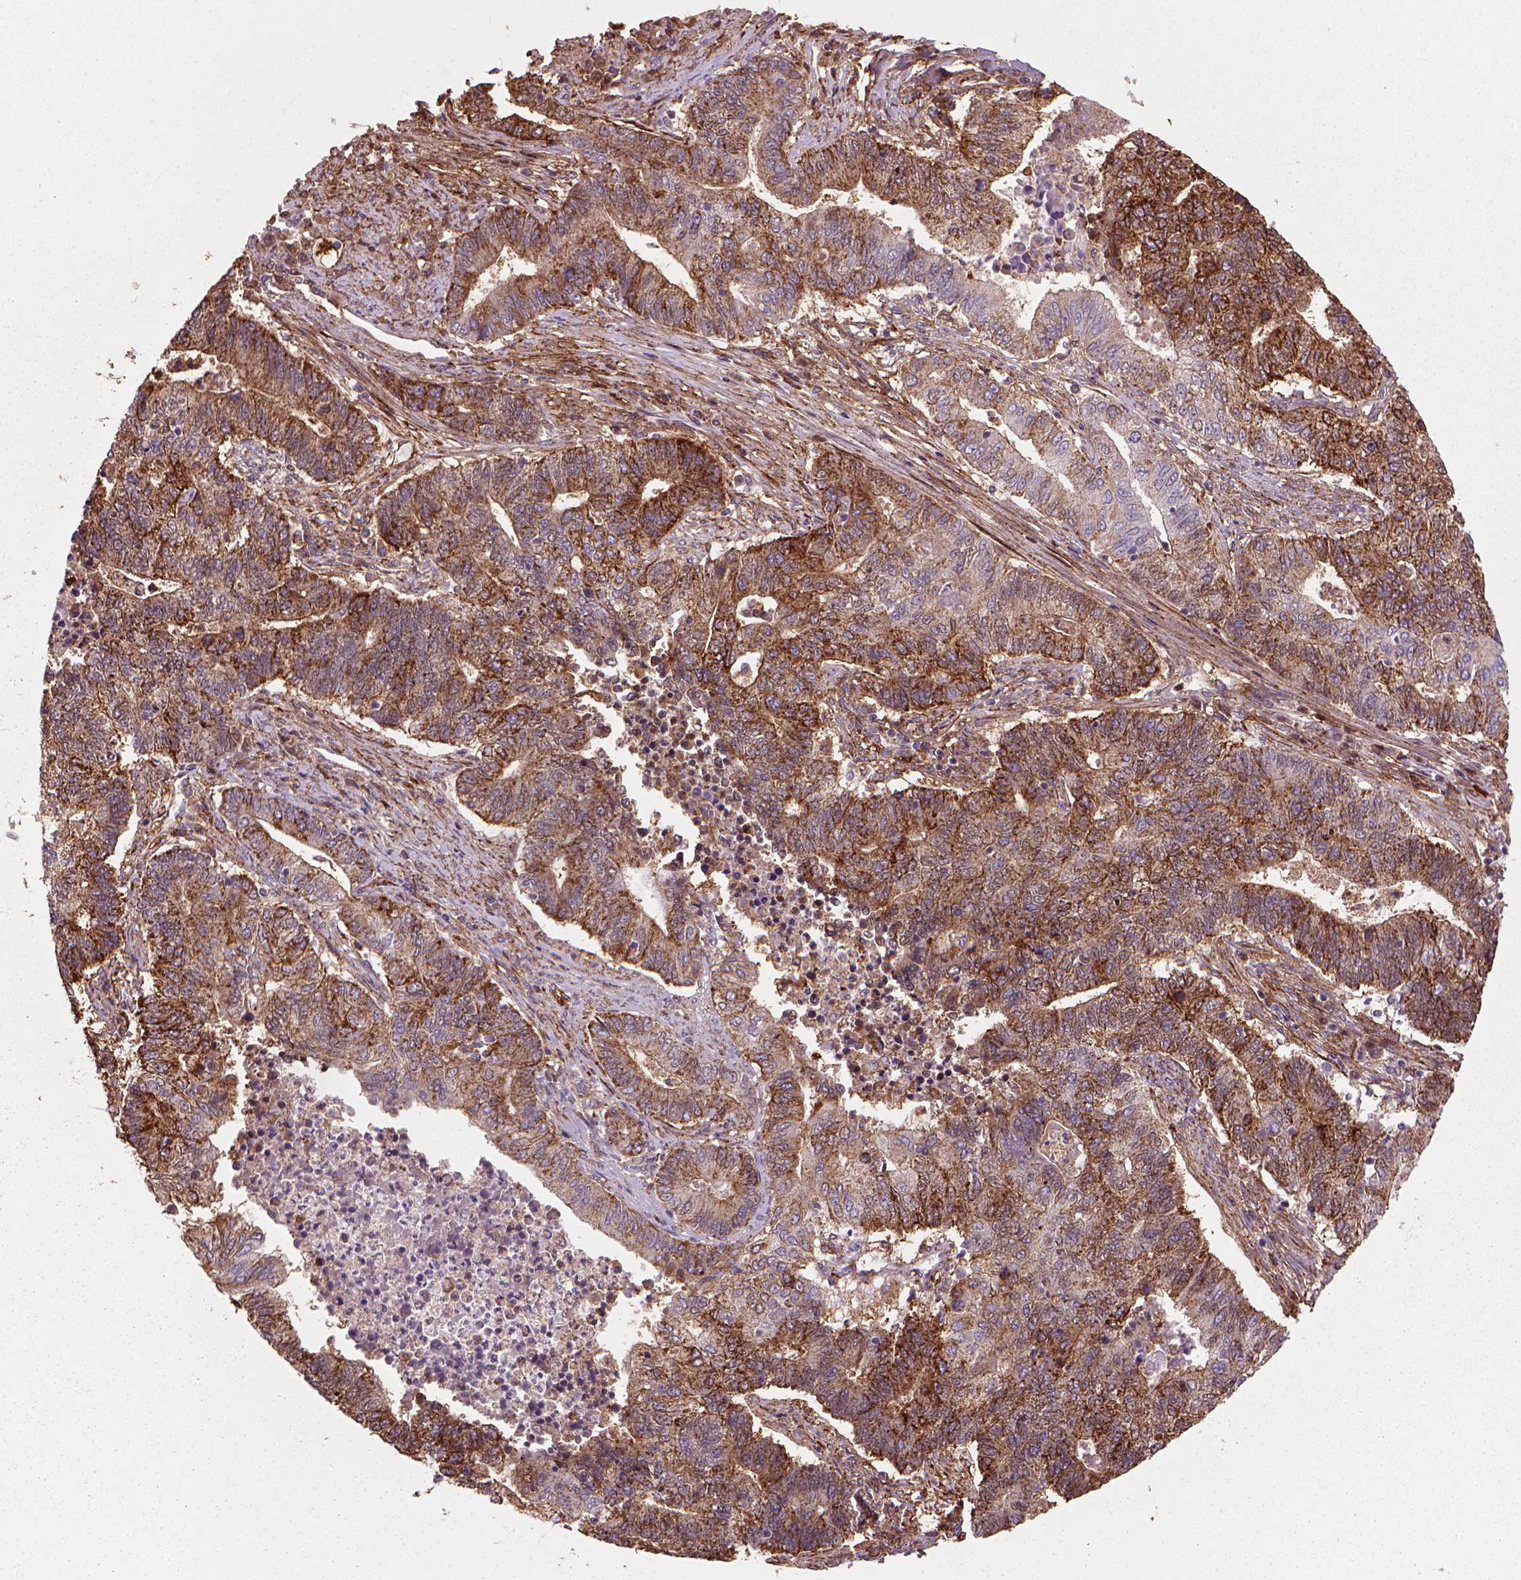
{"staining": {"intensity": "moderate", "quantity": "25%-75%", "location": "cytoplasmic/membranous"}, "tissue": "endometrial cancer", "cell_type": "Tumor cells", "image_type": "cancer", "snomed": [{"axis": "morphology", "description": "Adenocarcinoma, NOS"}, {"axis": "topography", "description": "Uterus"}, {"axis": "topography", "description": "Endometrium"}], "caption": "This is a micrograph of immunohistochemistry (IHC) staining of adenocarcinoma (endometrial), which shows moderate staining in the cytoplasmic/membranous of tumor cells.", "gene": "MARCKS", "patient": {"sex": "female", "age": 54}}